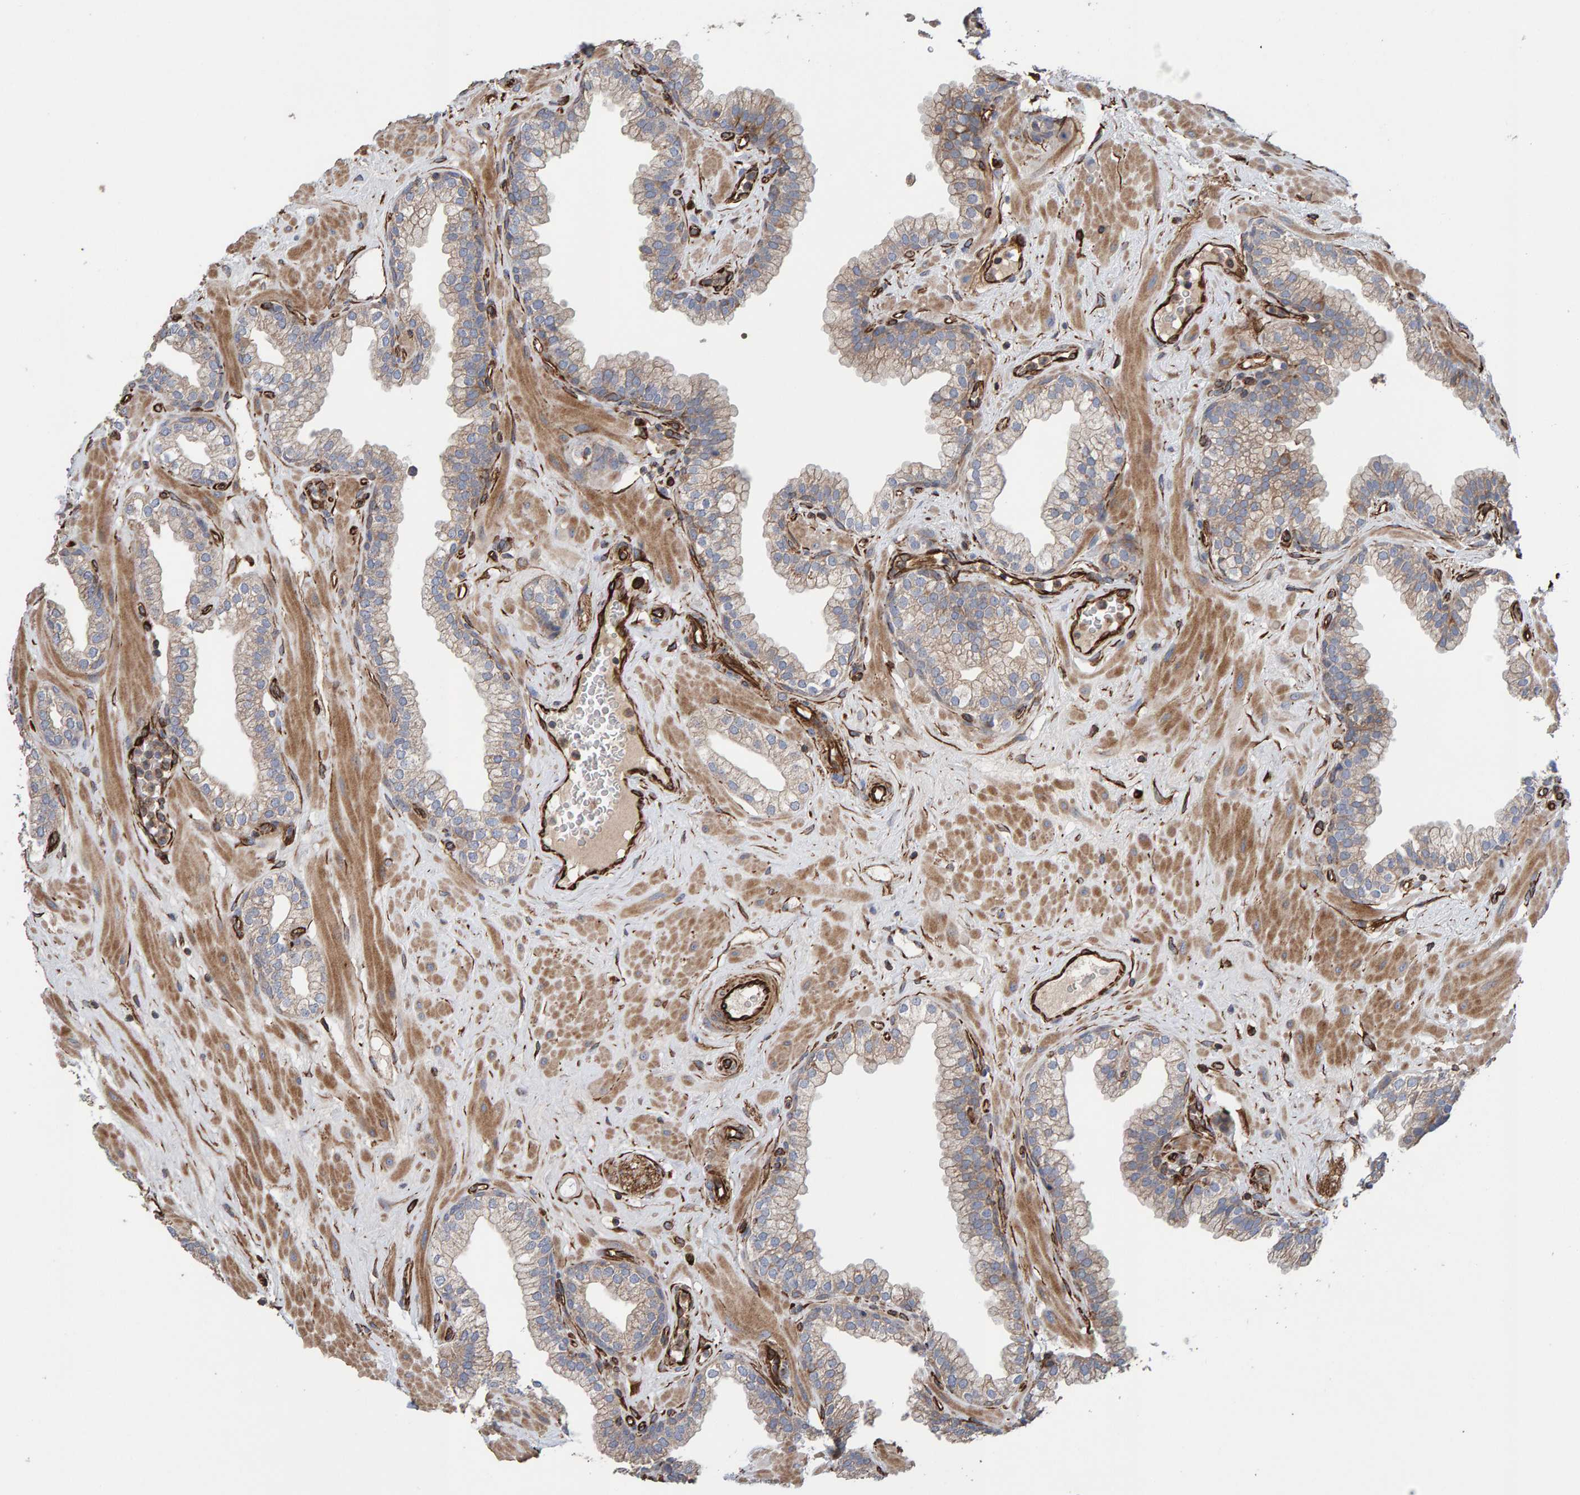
{"staining": {"intensity": "moderate", "quantity": "<25%", "location": "cytoplasmic/membranous"}, "tissue": "prostate", "cell_type": "Glandular cells", "image_type": "normal", "snomed": [{"axis": "morphology", "description": "Normal tissue, NOS"}, {"axis": "morphology", "description": "Urothelial carcinoma, Low grade"}, {"axis": "topography", "description": "Urinary bladder"}, {"axis": "topography", "description": "Prostate"}], "caption": "This micrograph displays immunohistochemistry (IHC) staining of benign prostate, with low moderate cytoplasmic/membranous positivity in about <25% of glandular cells.", "gene": "ZNF347", "patient": {"sex": "male", "age": 60}}